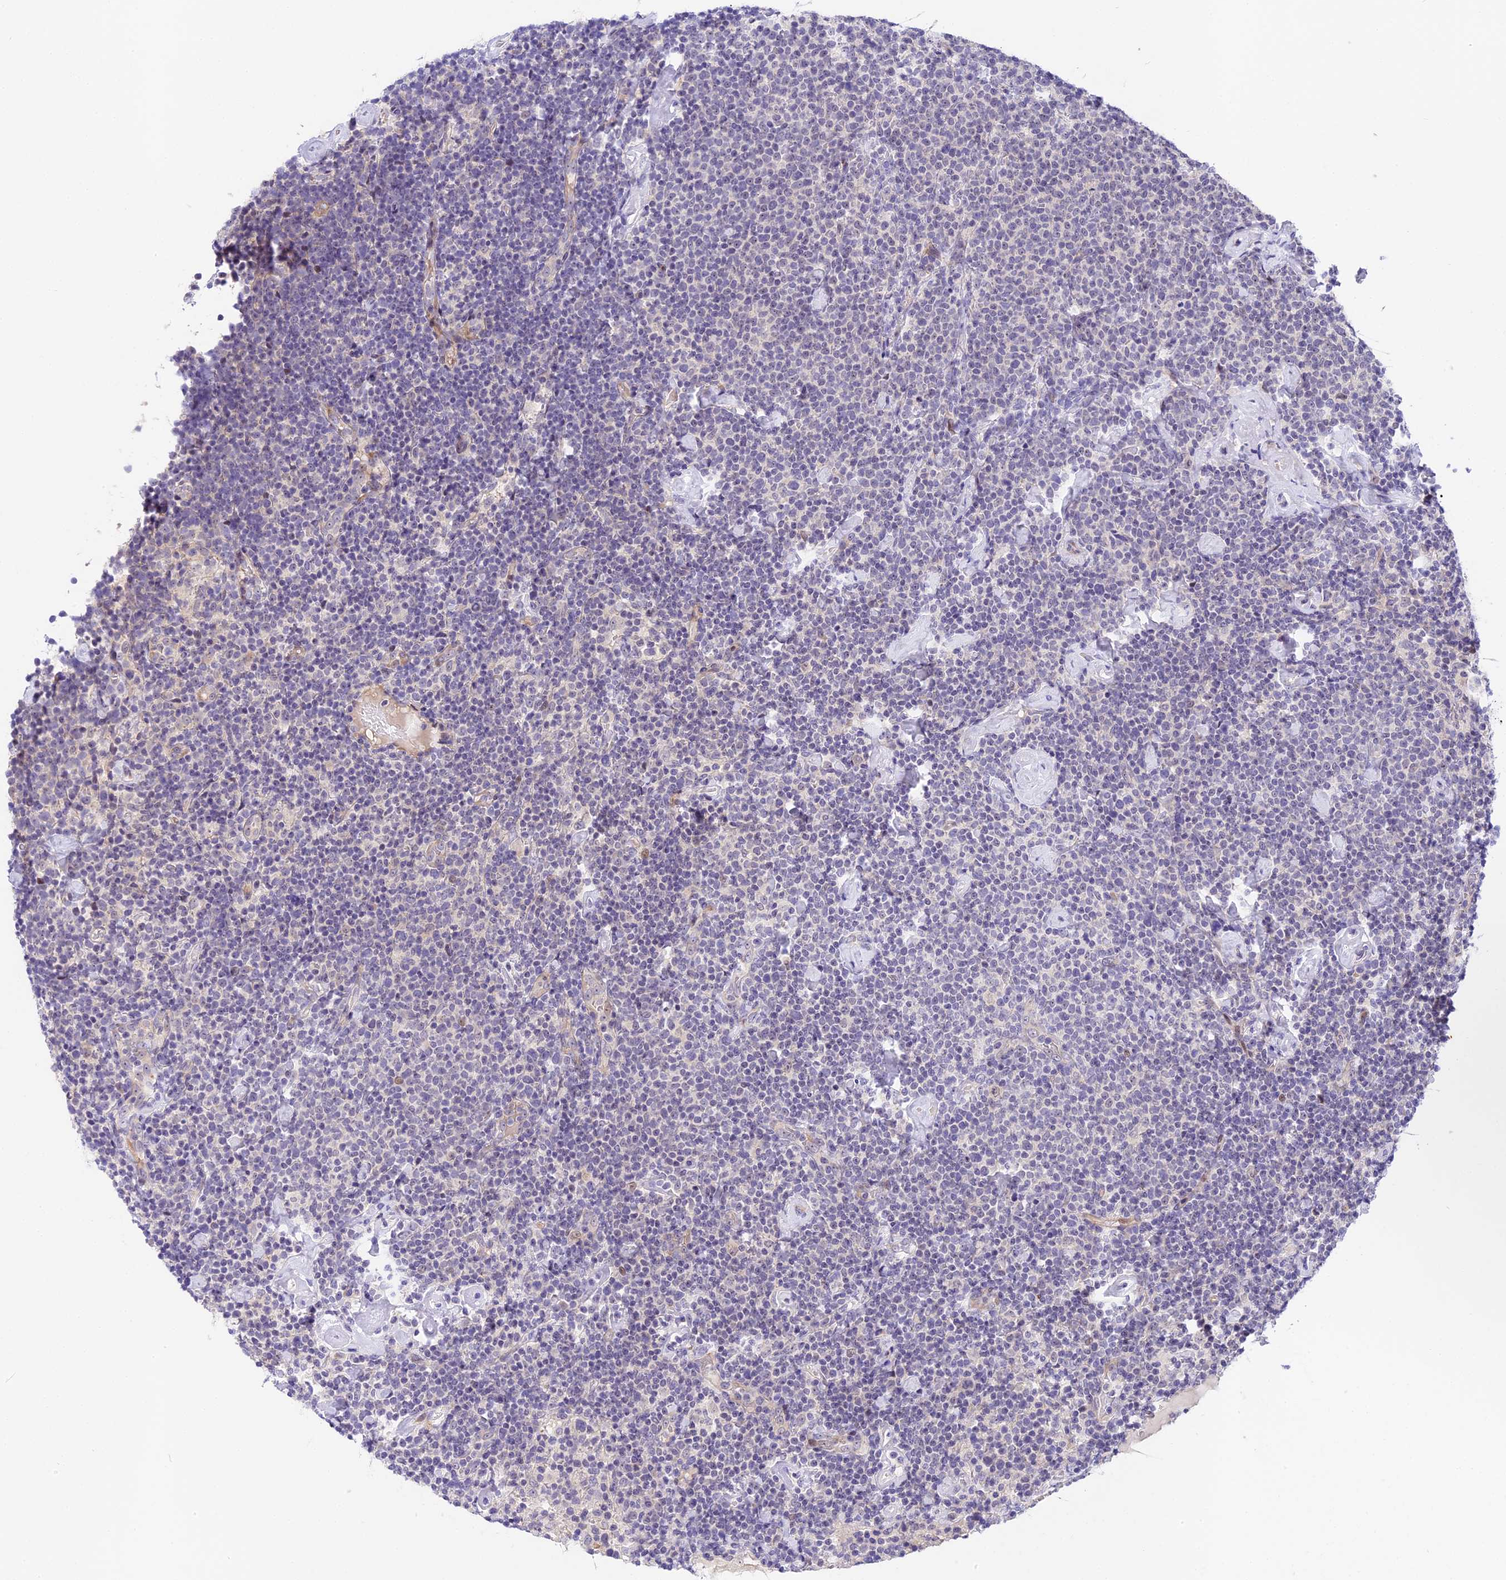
{"staining": {"intensity": "negative", "quantity": "none", "location": "none"}, "tissue": "lymphoma", "cell_type": "Tumor cells", "image_type": "cancer", "snomed": [{"axis": "morphology", "description": "Malignant lymphoma, non-Hodgkin's type, High grade"}, {"axis": "topography", "description": "Lymph node"}], "caption": "Tumor cells show no significant protein expression in lymphoma.", "gene": "MIDN", "patient": {"sex": "male", "age": 61}}